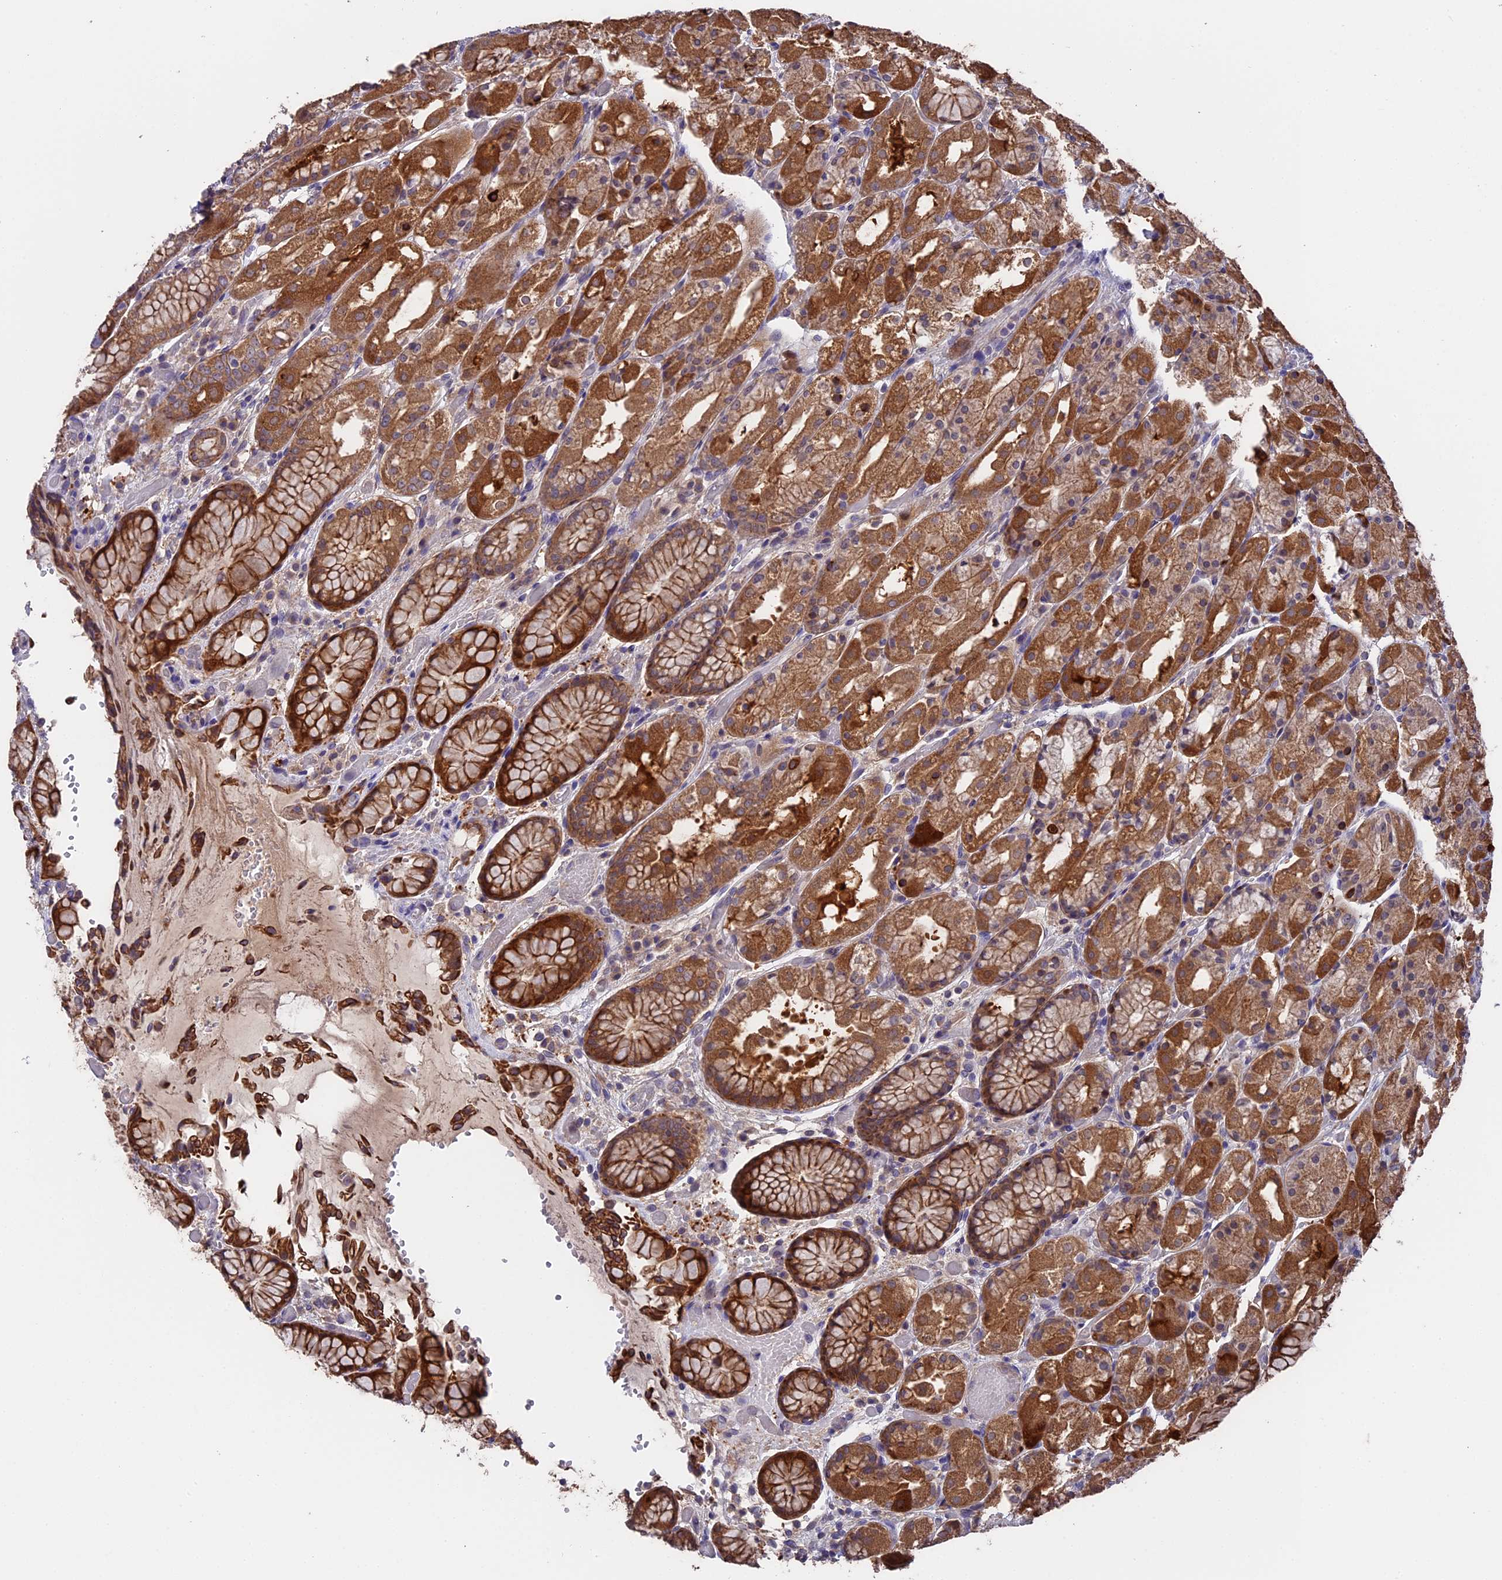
{"staining": {"intensity": "strong", "quantity": ">75%", "location": "cytoplasmic/membranous"}, "tissue": "stomach", "cell_type": "Glandular cells", "image_type": "normal", "snomed": [{"axis": "morphology", "description": "Normal tissue, NOS"}, {"axis": "topography", "description": "Stomach, upper"}], "caption": "The histopathology image displays immunohistochemical staining of unremarkable stomach. There is strong cytoplasmic/membranous expression is present in about >75% of glandular cells.", "gene": "ZCCHC2", "patient": {"sex": "male", "age": 72}}